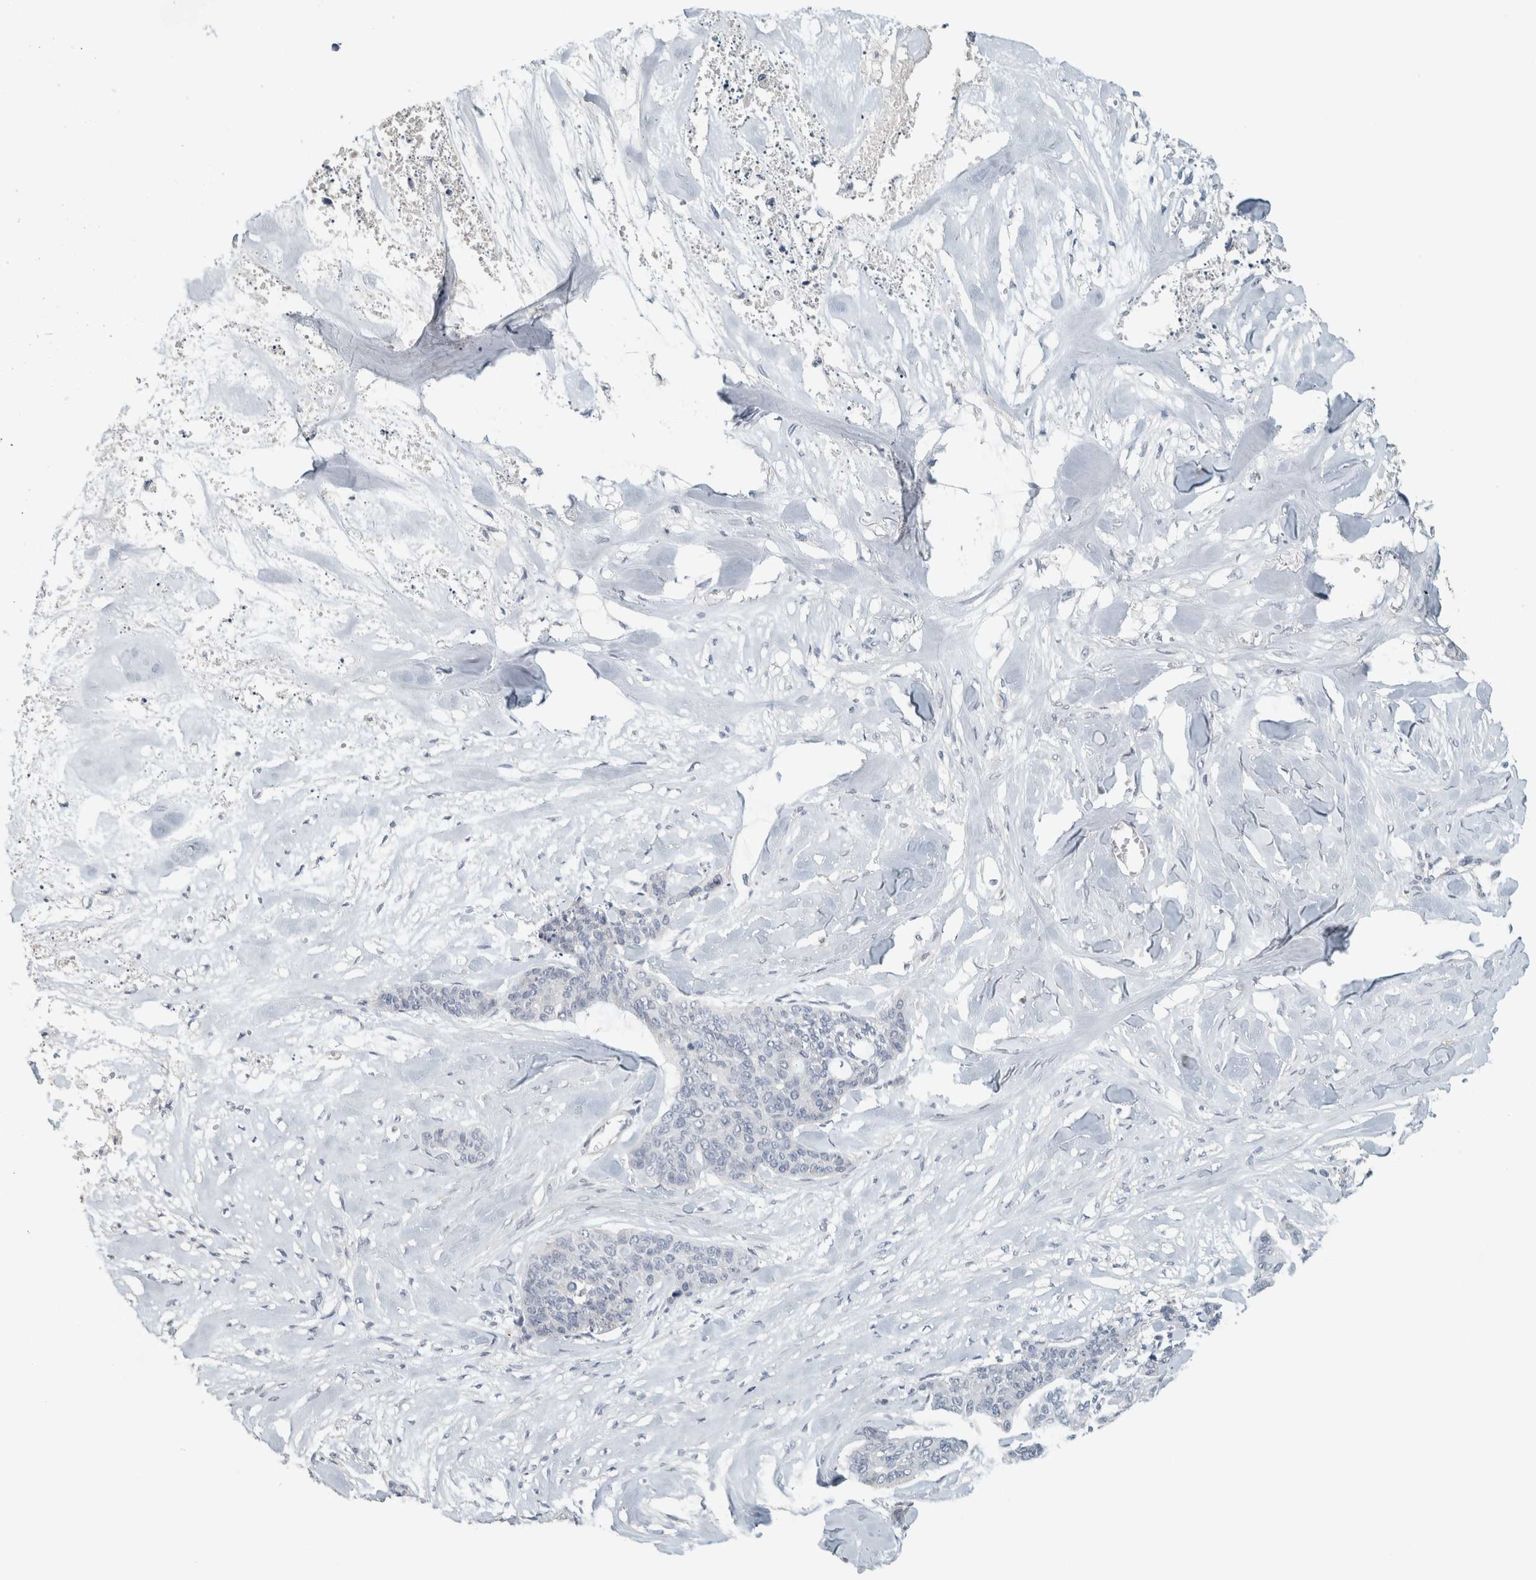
{"staining": {"intensity": "negative", "quantity": "none", "location": "none"}, "tissue": "skin cancer", "cell_type": "Tumor cells", "image_type": "cancer", "snomed": [{"axis": "morphology", "description": "Basal cell carcinoma"}, {"axis": "topography", "description": "Skin"}], "caption": "Immunohistochemistry (IHC) image of neoplastic tissue: human skin cancer stained with DAB (3,3'-diaminobenzidine) exhibits no significant protein staining in tumor cells.", "gene": "SCIN", "patient": {"sex": "female", "age": 64}}